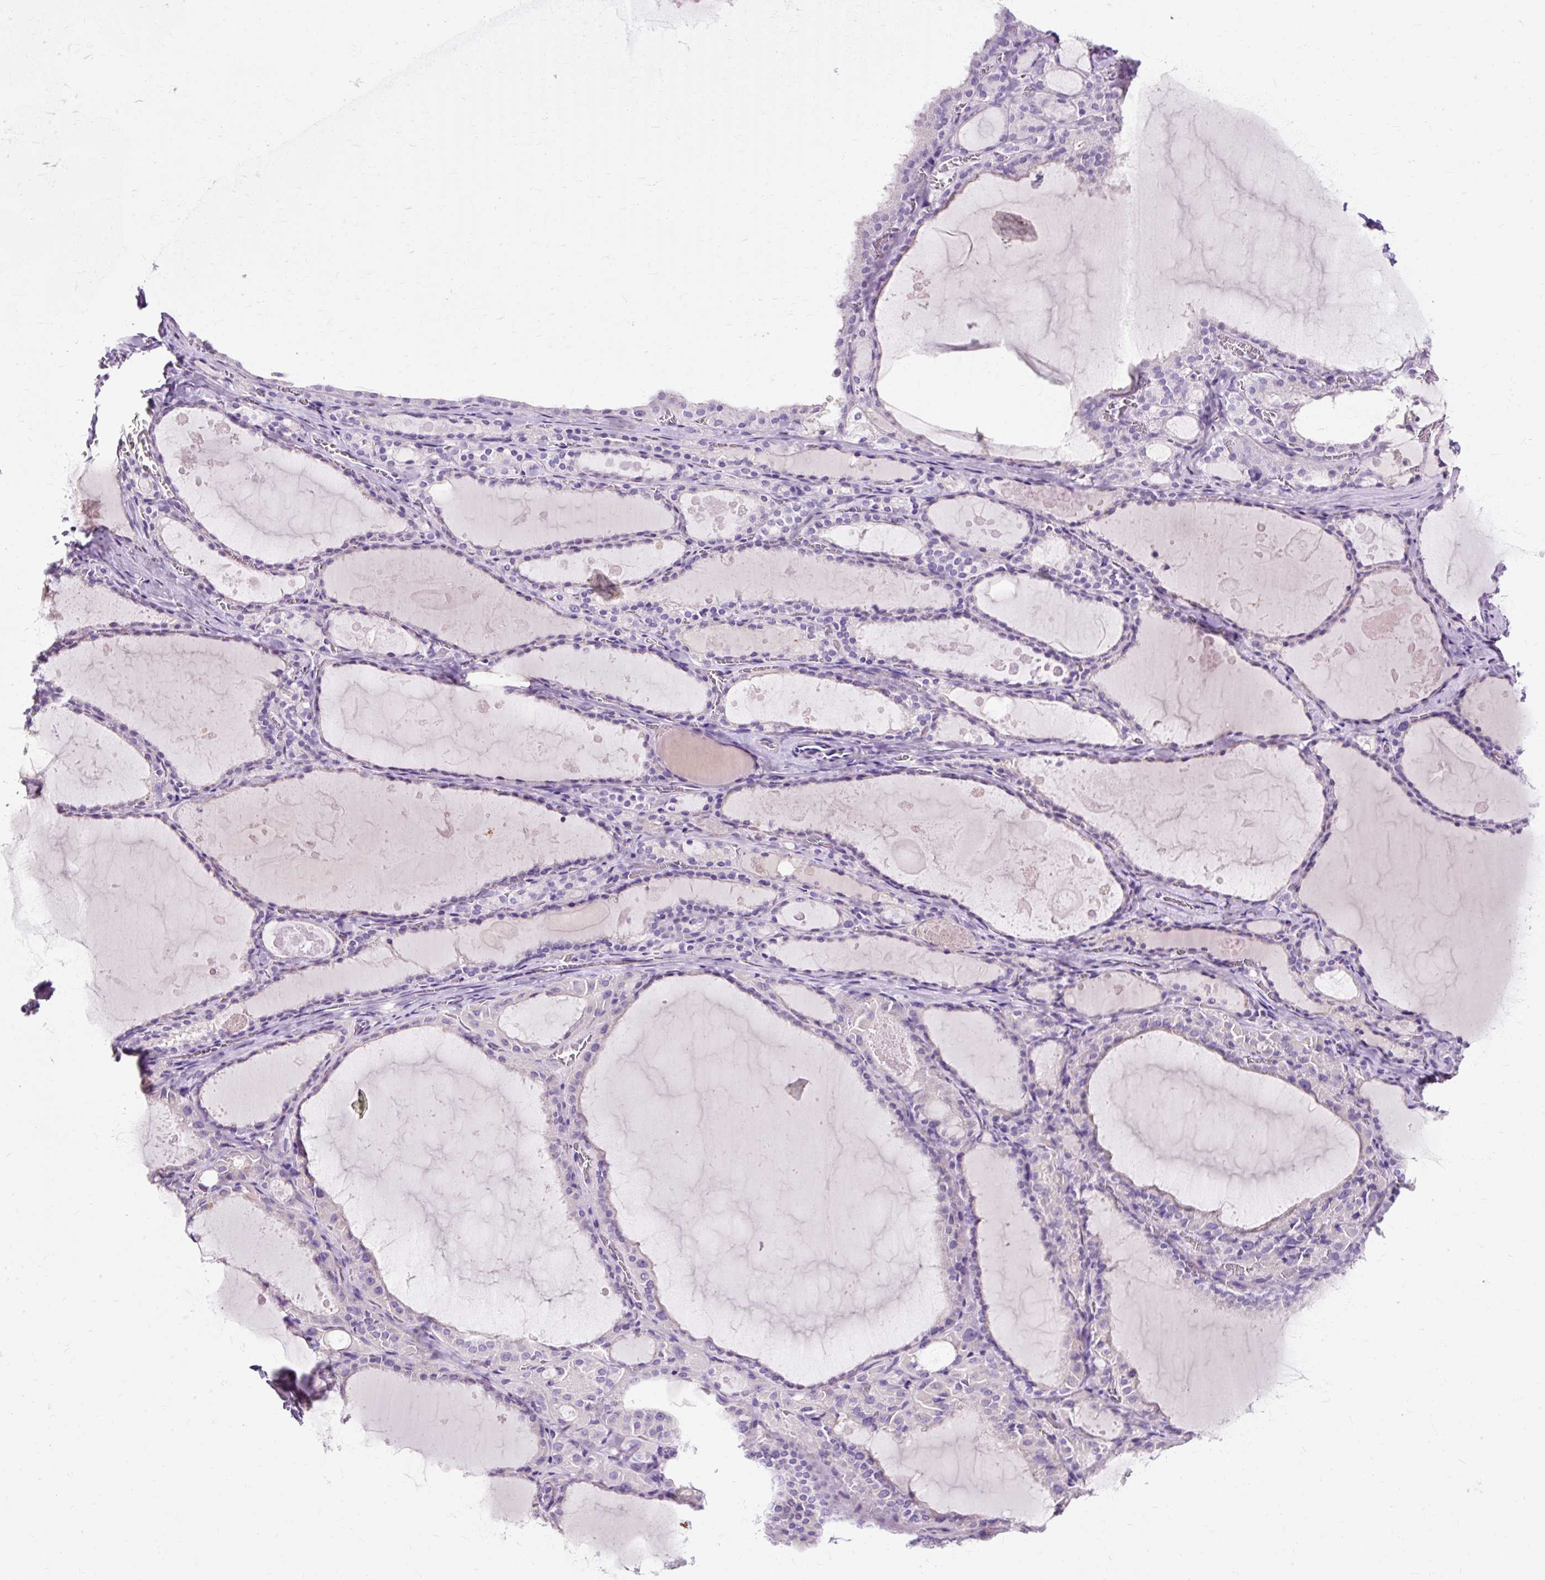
{"staining": {"intensity": "negative", "quantity": "none", "location": "none"}, "tissue": "thyroid gland", "cell_type": "Glandular cells", "image_type": "normal", "snomed": [{"axis": "morphology", "description": "Normal tissue, NOS"}, {"axis": "topography", "description": "Thyroid gland"}], "caption": "Immunohistochemical staining of benign thyroid gland exhibits no significant positivity in glandular cells.", "gene": "CLDN25", "patient": {"sex": "male", "age": 56}}